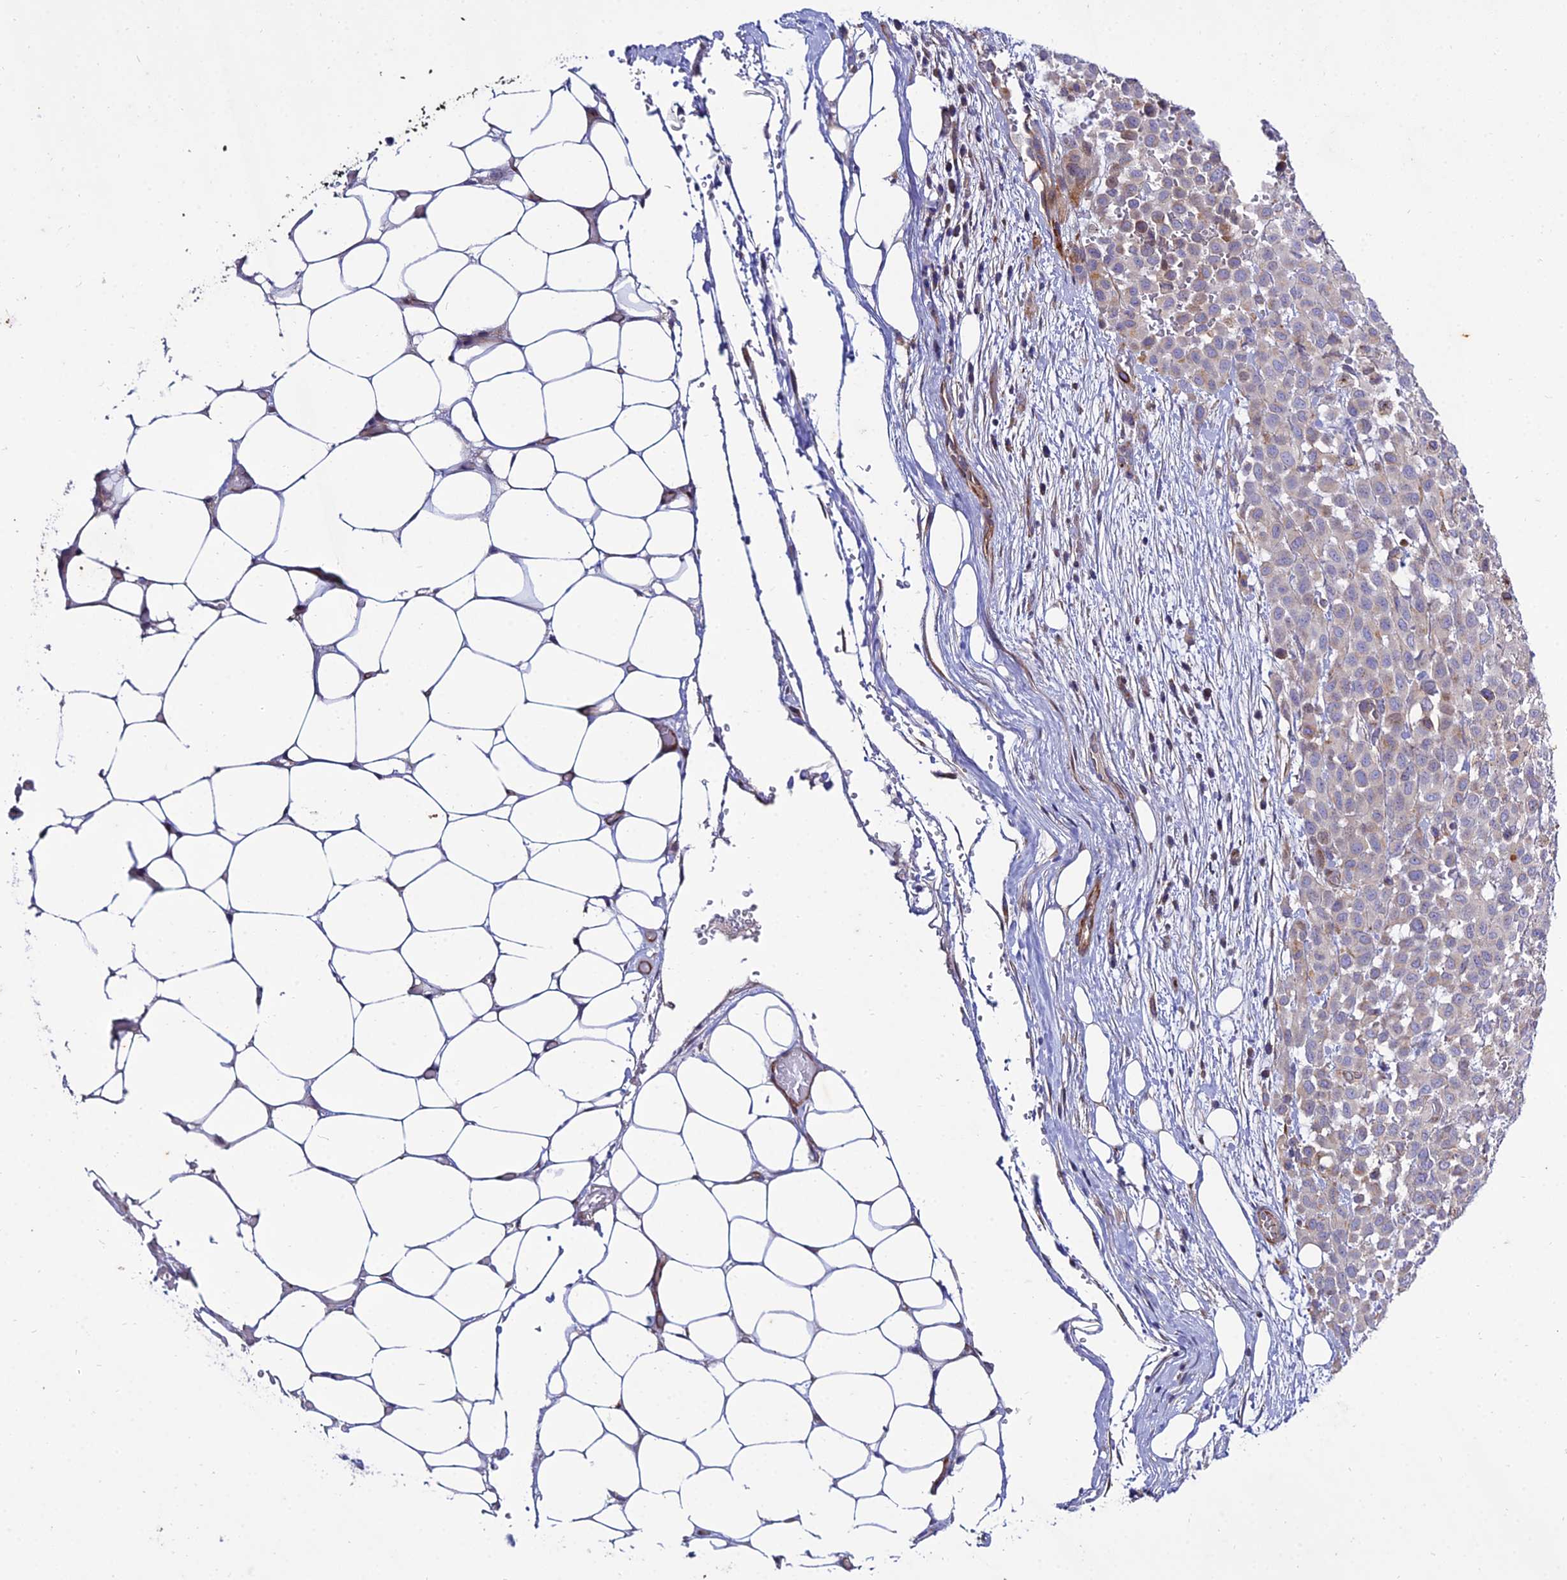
{"staining": {"intensity": "weak", "quantity": "<25%", "location": "cytoplasmic/membranous"}, "tissue": "melanoma", "cell_type": "Tumor cells", "image_type": "cancer", "snomed": [{"axis": "morphology", "description": "Malignant melanoma, Metastatic site"}, {"axis": "topography", "description": "Skin"}], "caption": "Immunohistochemistry of melanoma displays no expression in tumor cells.", "gene": "ARL6IP1", "patient": {"sex": "female", "age": 81}}